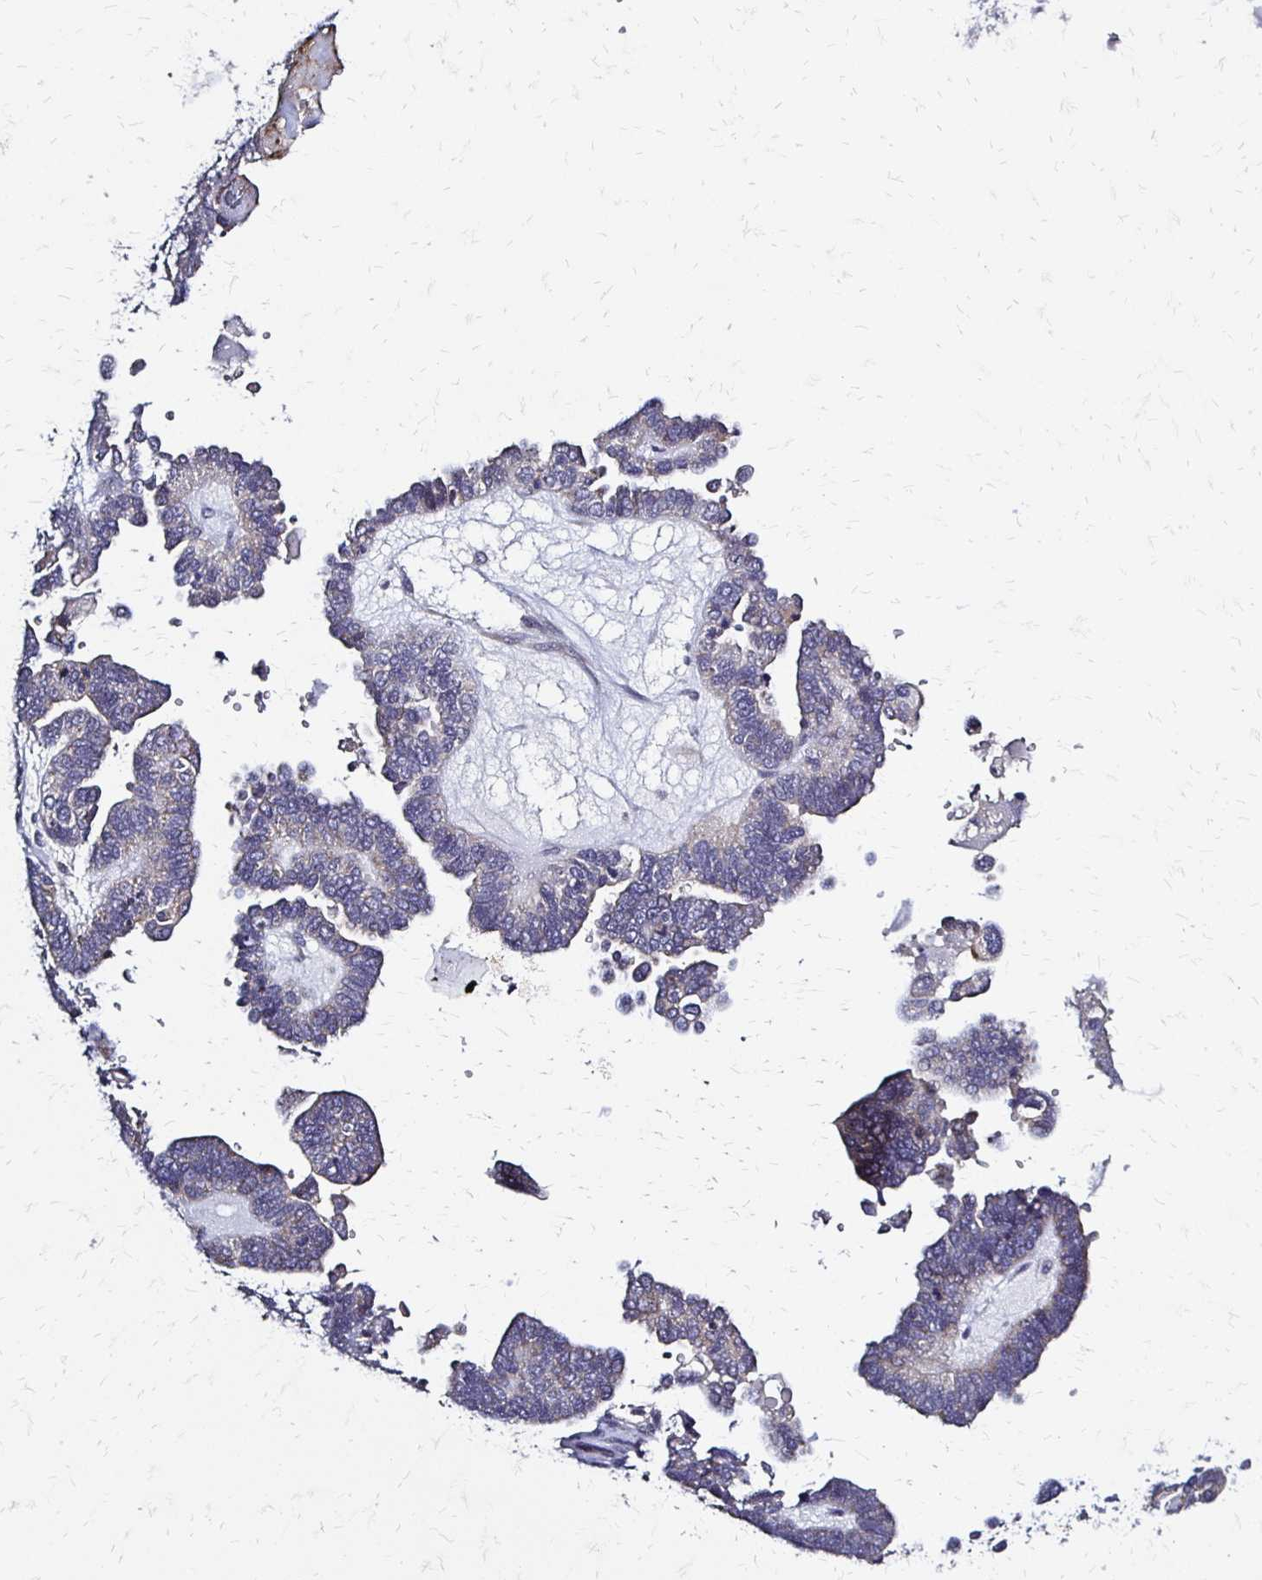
{"staining": {"intensity": "negative", "quantity": "none", "location": "none"}, "tissue": "ovarian cancer", "cell_type": "Tumor cells", "image_type": "cancer", "snomed": [{"axis": "morphology", "description": "Cystadenocarcinoma, serous, NOS"}, {"axis": "topography", "description": "Ovary"}], "caption": "Protein analysis of serous cystadenocarcinoma (ovarian) demonstrates no significant expression in tumor cells.", "gene": "SLC9A9", "patient": {"sex": "female", "age": 51}}